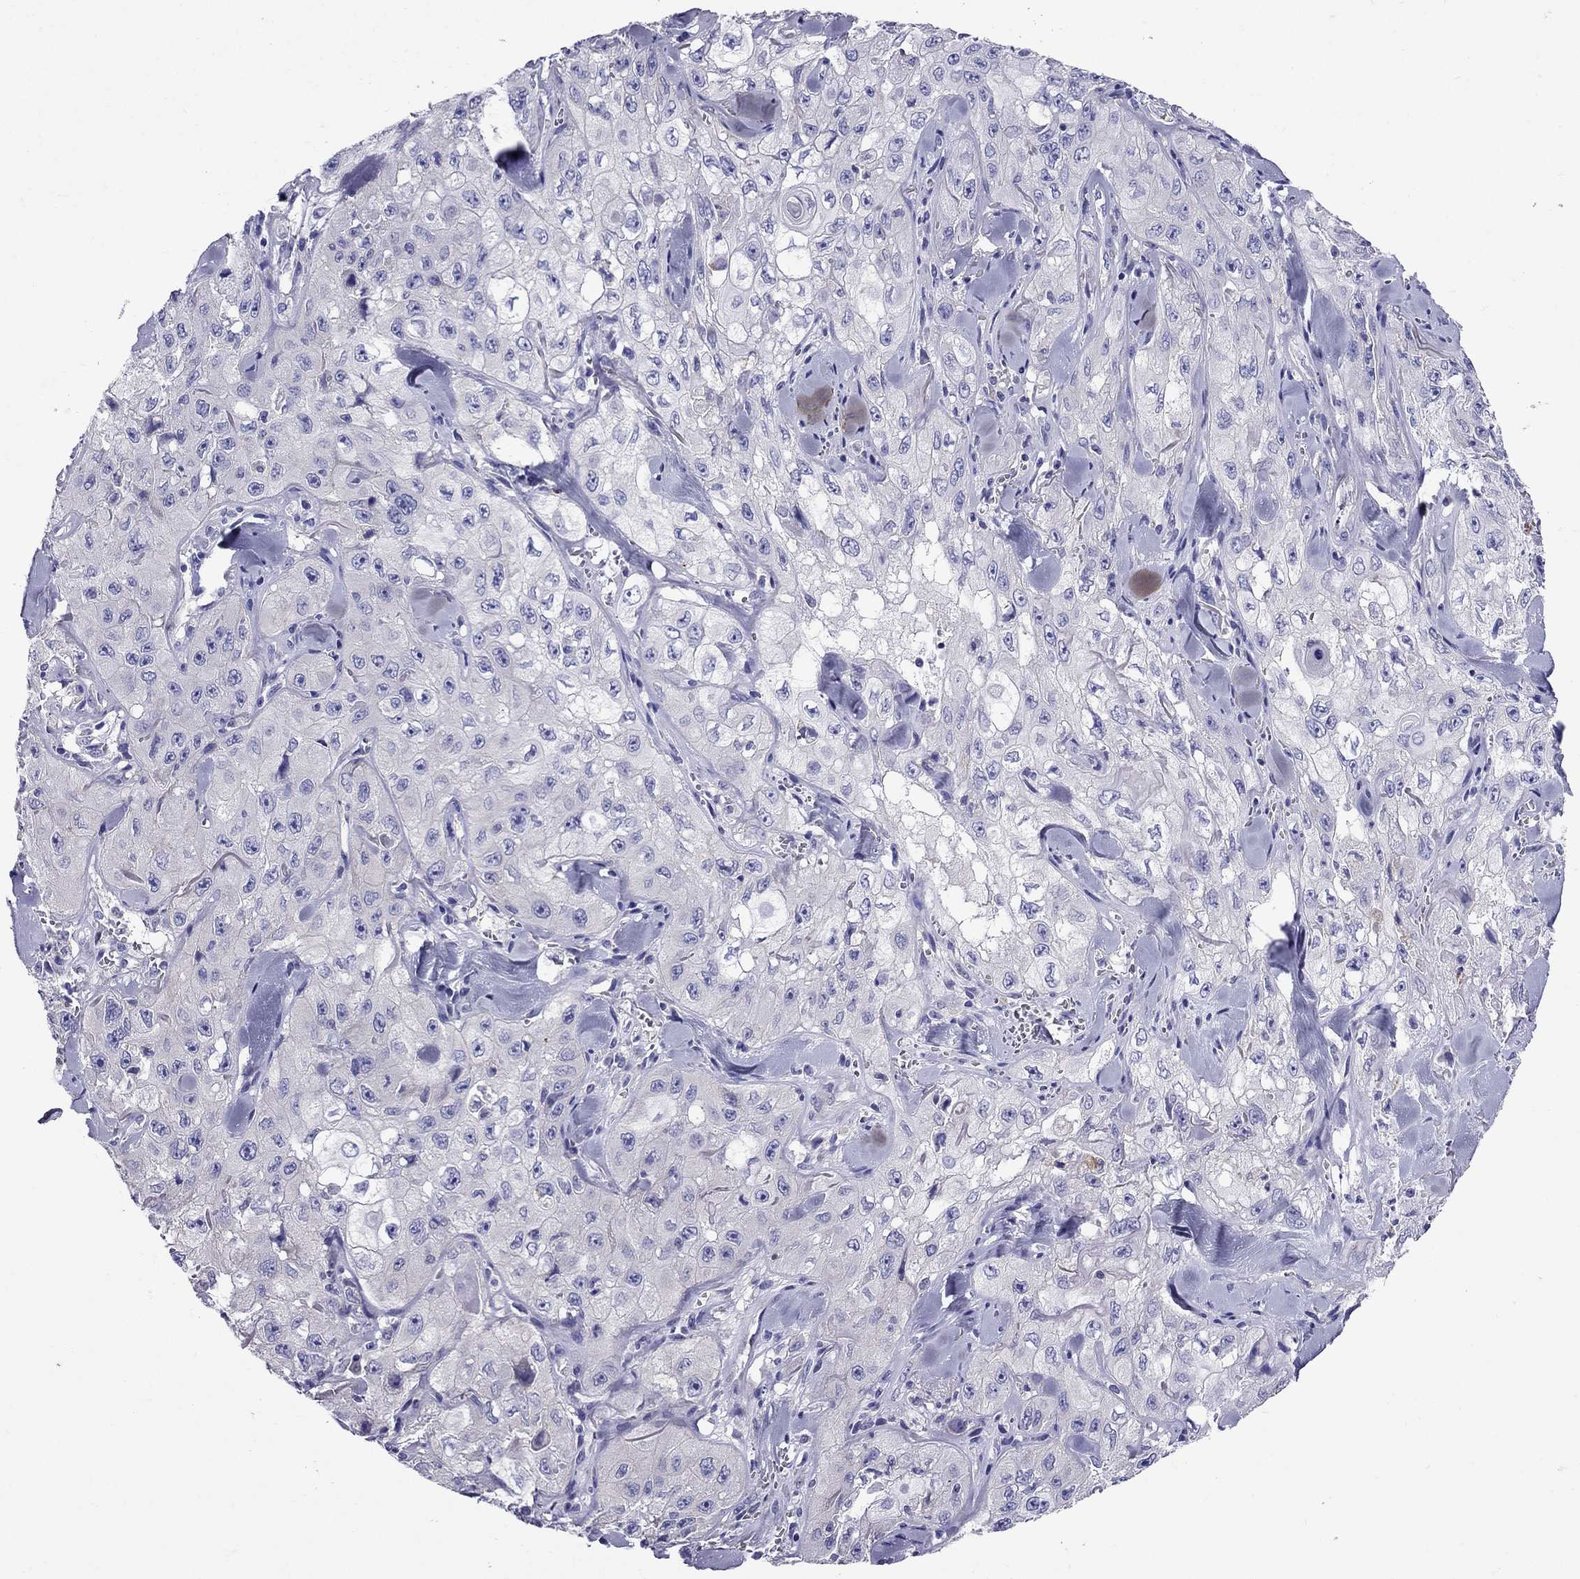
{"staining": {"intensity": "negative", "quantity": "none", "location": "none"}, "tissue": "skin cancer", "cell_type": "Tumor cells", "image_type": "cancer", "snomed": [{"axis": "morphology", "description": "Squamous cell carcinoma, NOS"}, {"axis": "topography", "description": "Skin"}, {"axis": "topography", "description": "Subcutis"}], "caption": "Skin cancer (squamous cell carcinoma) was stained to show a protein in brown. There is no significant staining in tumor cells.", "gene": "GPR50", "patient": {"sex": "male", "age": 73}}